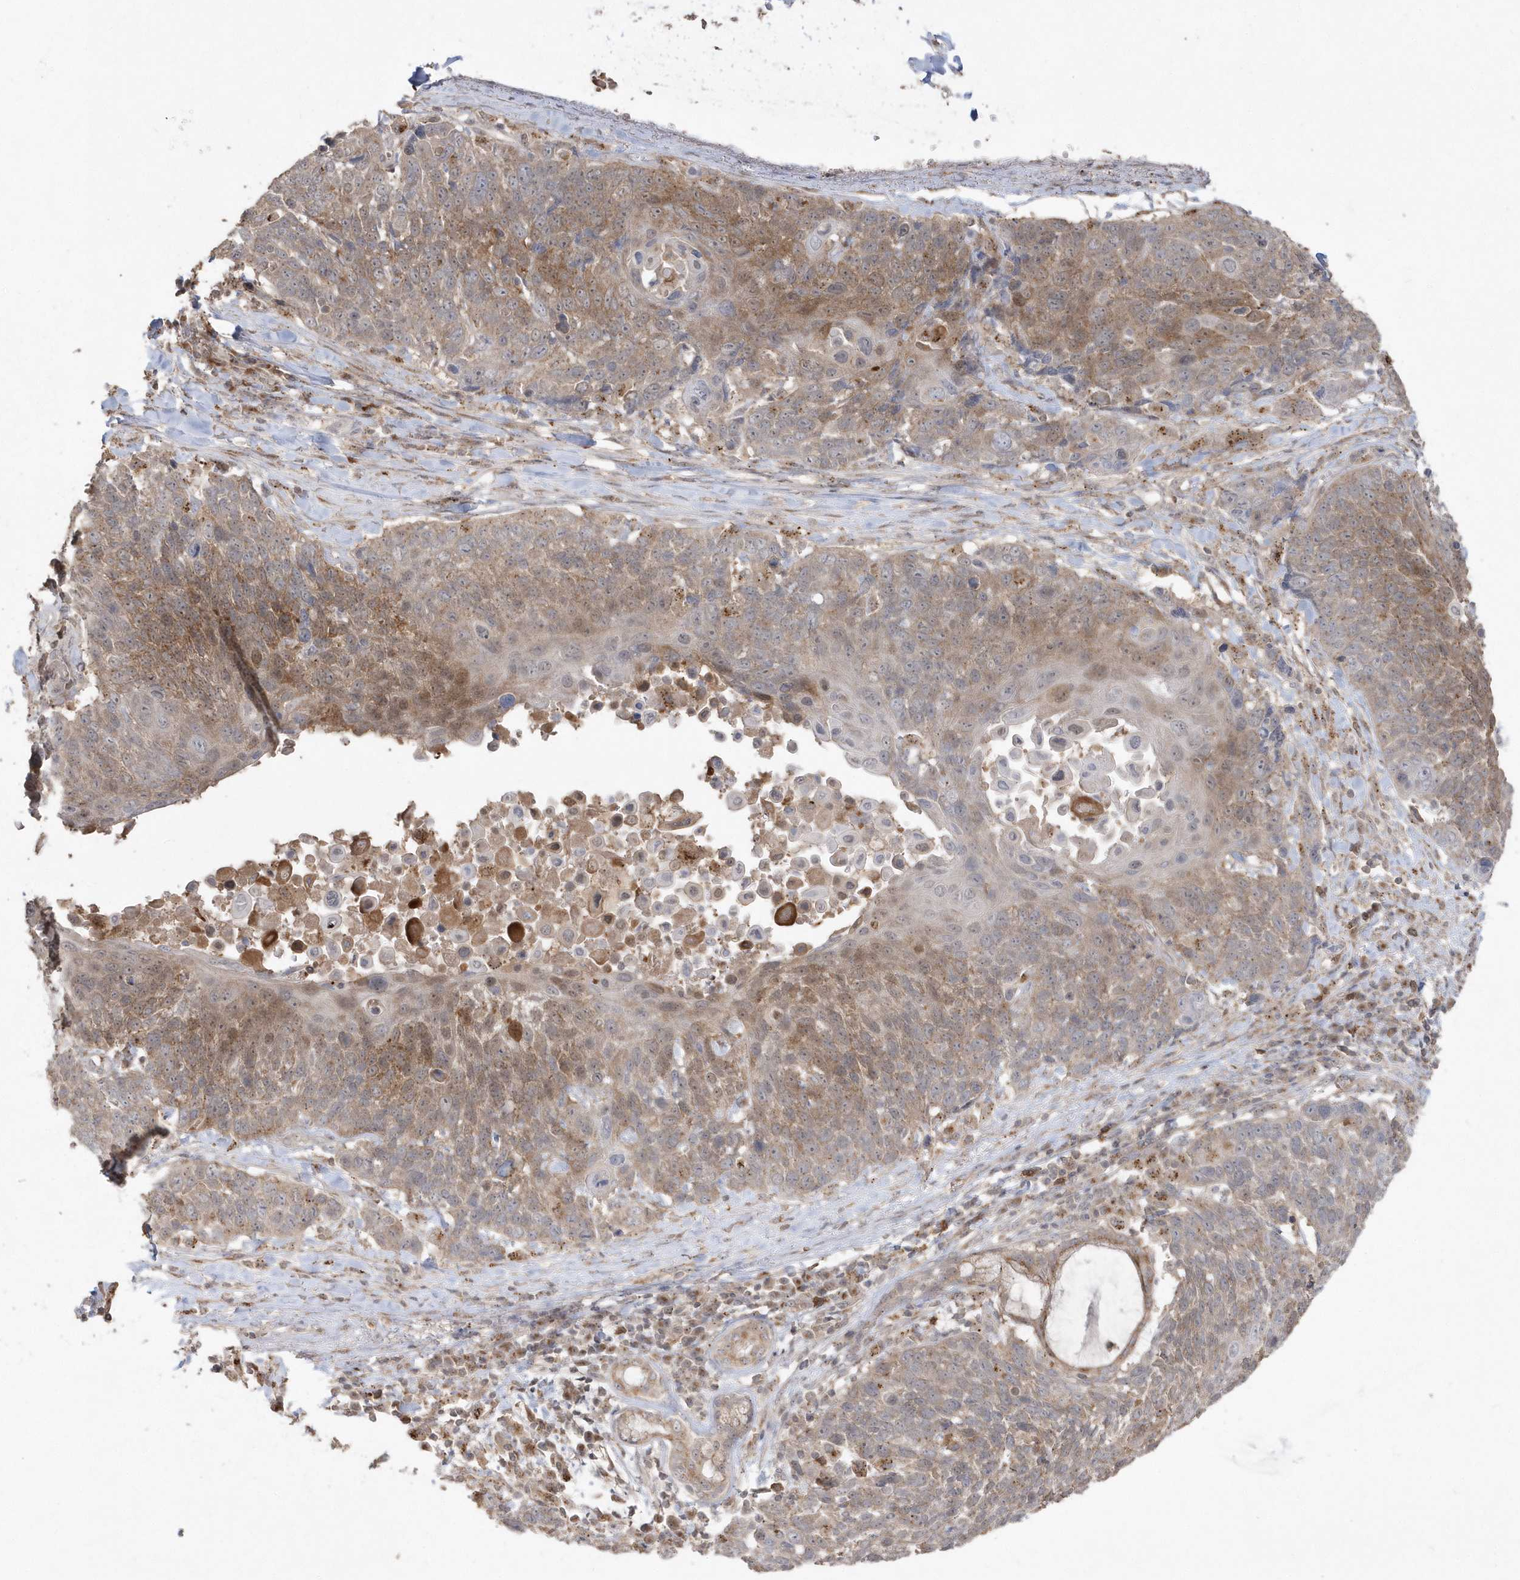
{"staining": {"intensity": "moderate", "quantity": ">75%", "location": "cytoplasmic/membranous"}, "tissue": "lung cancer", "cell_type": "Tumor cells", "image_type": "cancer", "snomed": [{"axis": "morphology", "description": "Squamous cell carcinoma, NOS"}, {"axis": "topography", "description": "Lung"}], "caption": "Lung squamous cell carcinoma stained with DAB immunohistochemistry (IHC) displays medium levels of moderate cytoplasmic/membranous staining in approximately >75% of tumor cells.", "gene": "GEMIN6", "patient": {"sex": "male", "age": 66}}